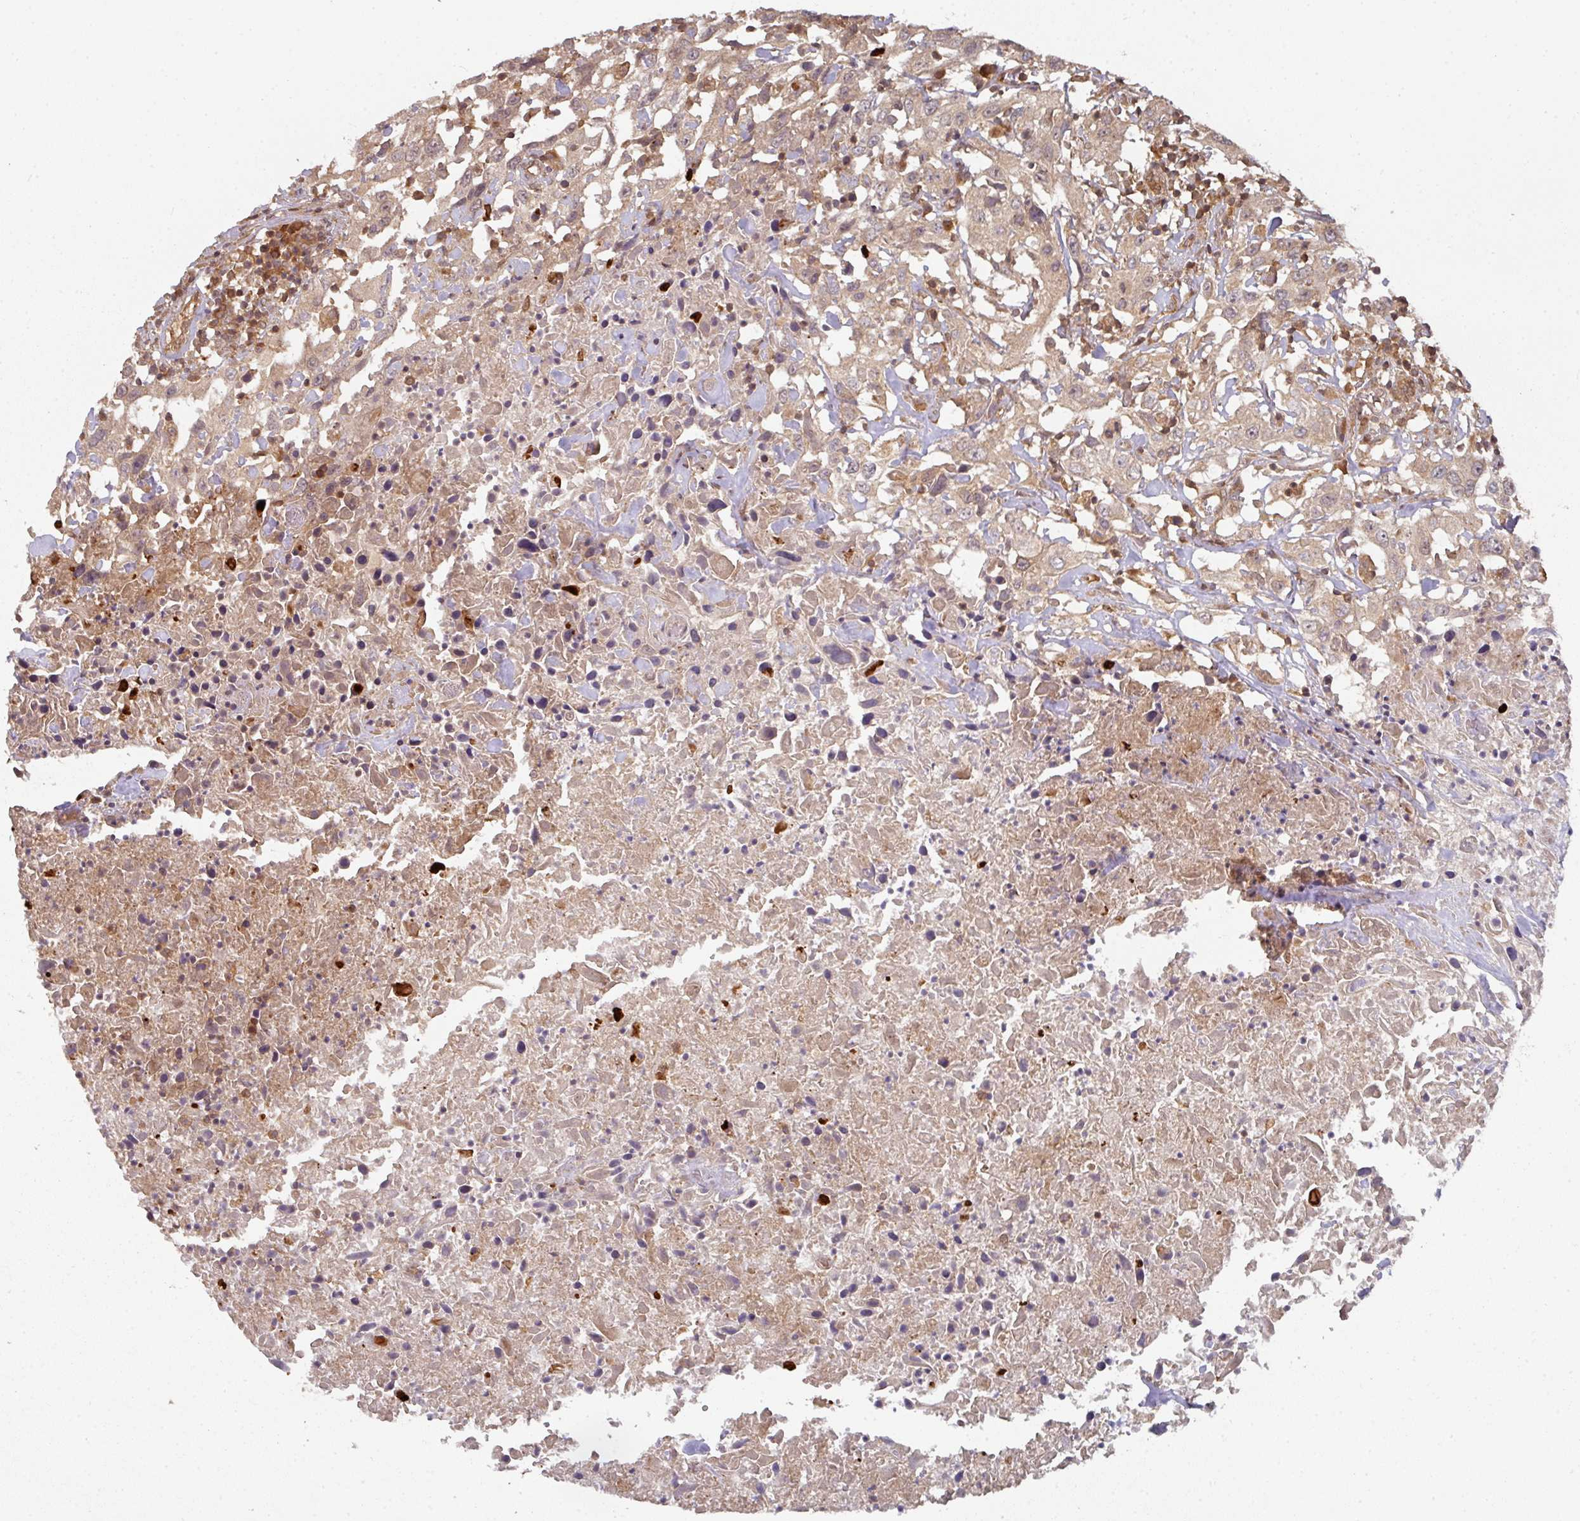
{"staining": {"intensity": "weak", "quantity": ">75%", "location": "cytoplasmic/membranous"}, "tissue": "urothelial cancer", "cell_type": "Tumor cells", "image_type": "cancer", "snomed": [{"axis": "morphology", "description": "Urothelial carcinoma, High grade"}, {"axis": "topography", "description": "Urinary bladder"}], "caption": "An image of urothelial cancer stained for a protein exhibits weak cytoplasmic/membranous brown staining in tumor cells. The staining is performed using DAB brown chromogen to label protein expression. The nuclei are counter-stained blue using hematoxylin.", "gene": "EIF4EBP2", "patient": {"sex": "male", "age": 61}}